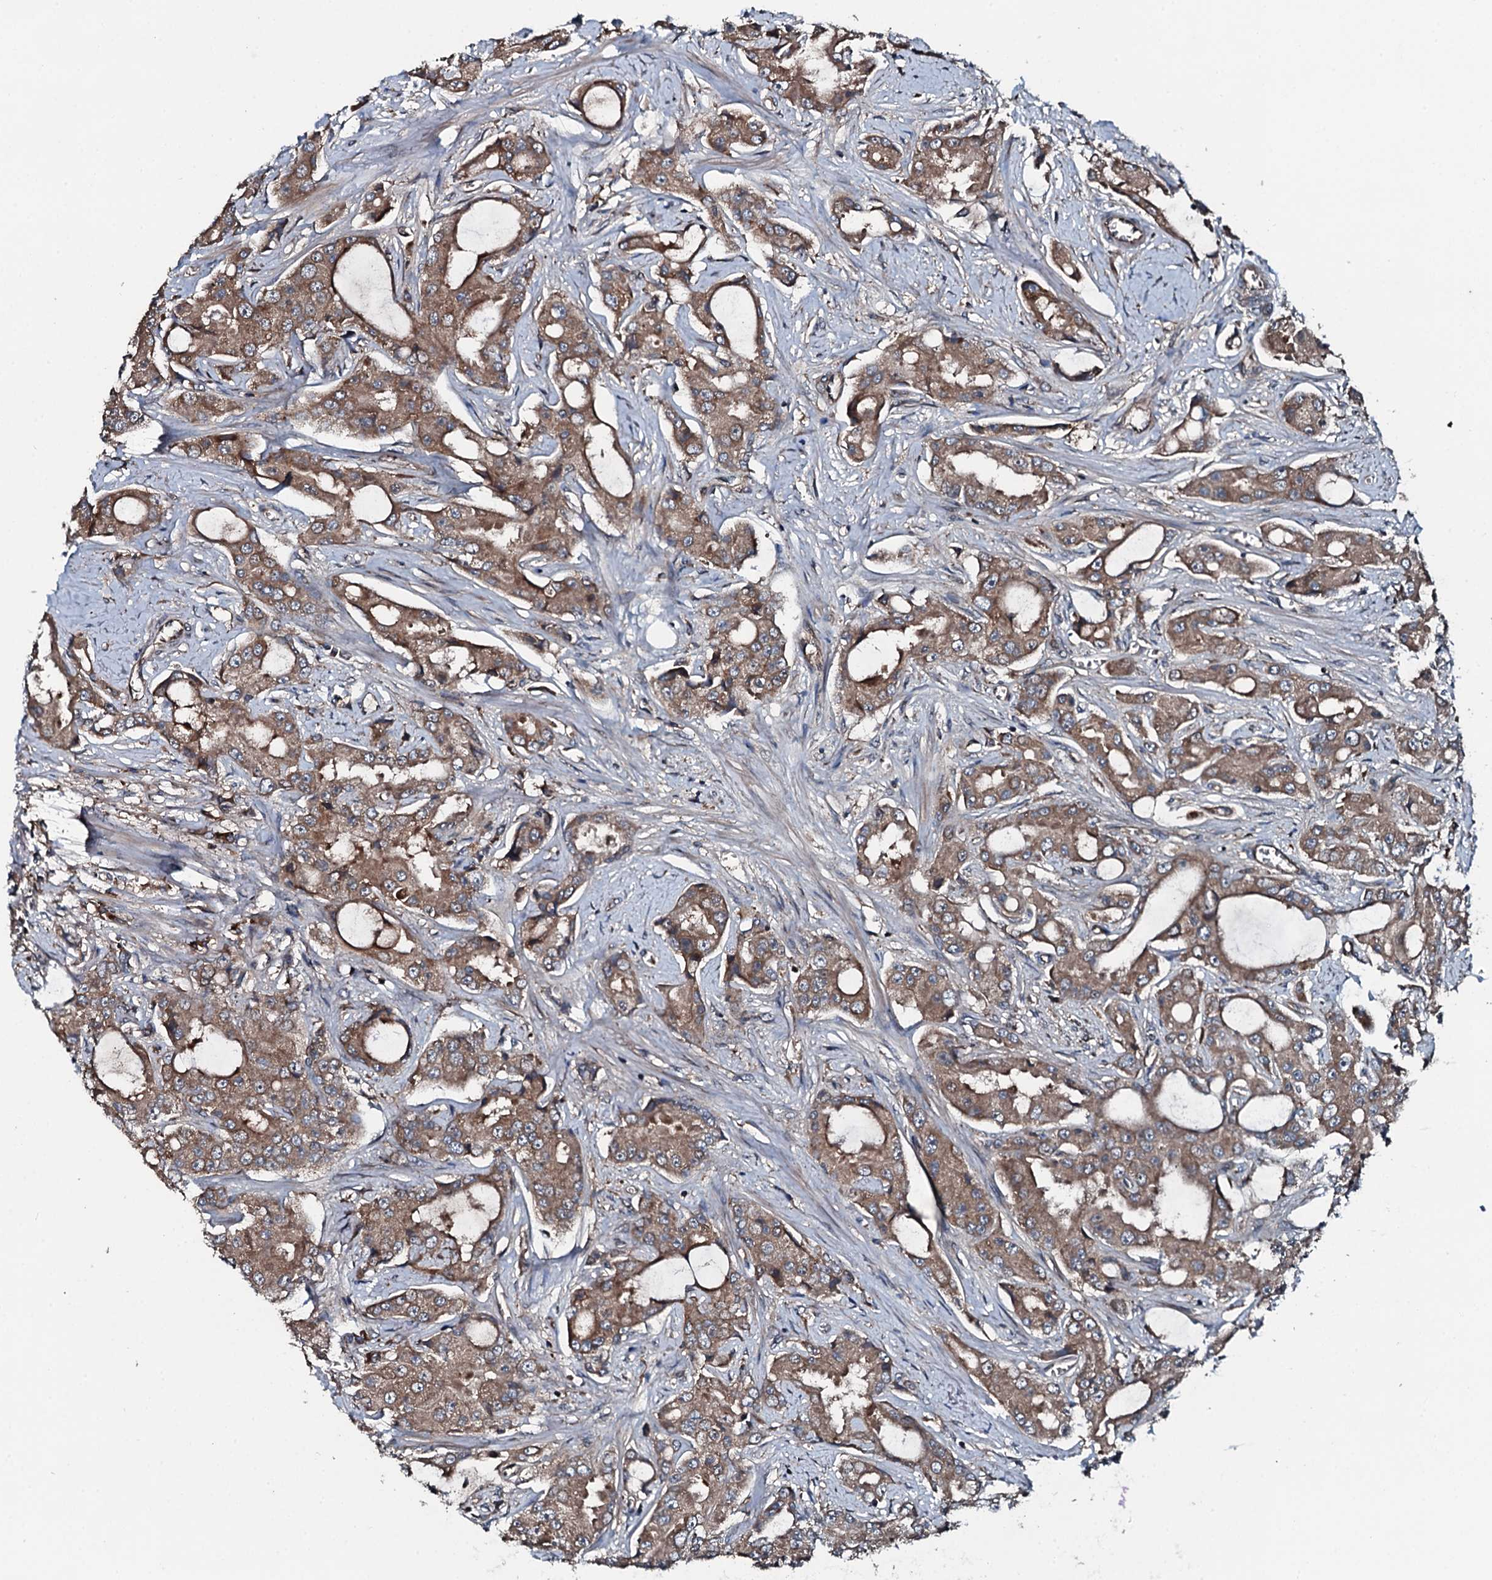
{"staining": {"intensity": "moderate", "quantity": ">75%", "location": "cytoplasmic/membranous"}, "tissue": "prostate cancer", "cell_type": "Tumor cells", "image_type": "cancer", "snomed": [{"axis": "morphology", "description": "Adenocarcinoma, High grade"}, {"axis": "topography", "description": "Prostate"}], "caption": "Protein expression analysis of human prostate cancer reveals moderate cytoplasmic/membranous positivity in approximately >75% of tumor cells.", "gene": "AARS1", "patient": {"sex": "male", "age": 73}}